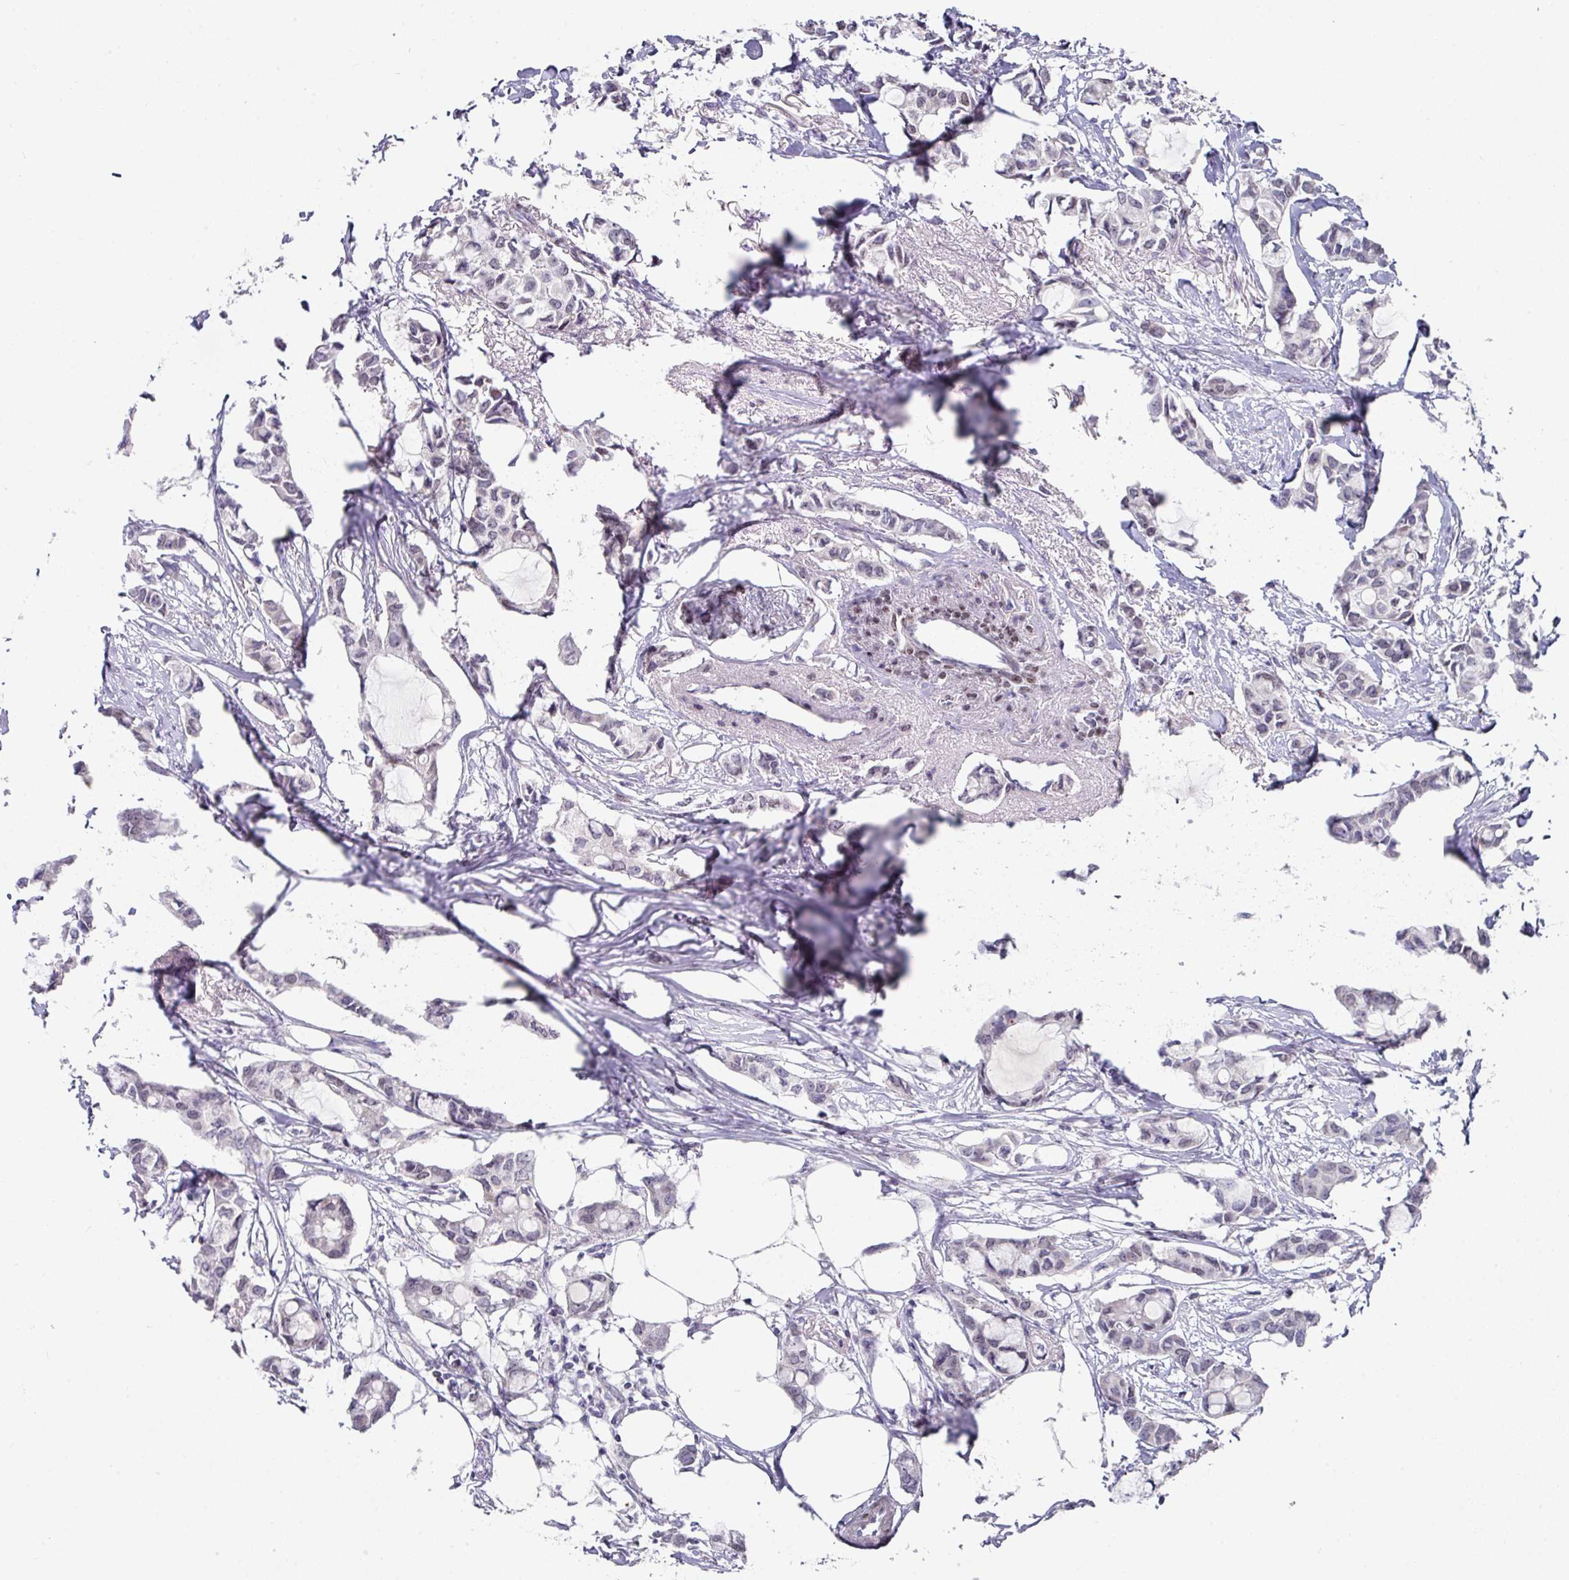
{"staining": {"intensity": "negative", "quantity": "none", "location": "none"}, "tissue": "breast cancer", "cell_type": "Tumor cells", "image_type": "cancer", "snomed": [{"axis": "morphology", "description": "Duct carcinoma"}, {"axis": "topography", "description": "Breast"}], "caption": "Immunohistochemical staining of human breast cancer reveals no significant positivity in tumor cells.", "gene": "CBX7", "patient": {"sex": "female", "age": 73}}